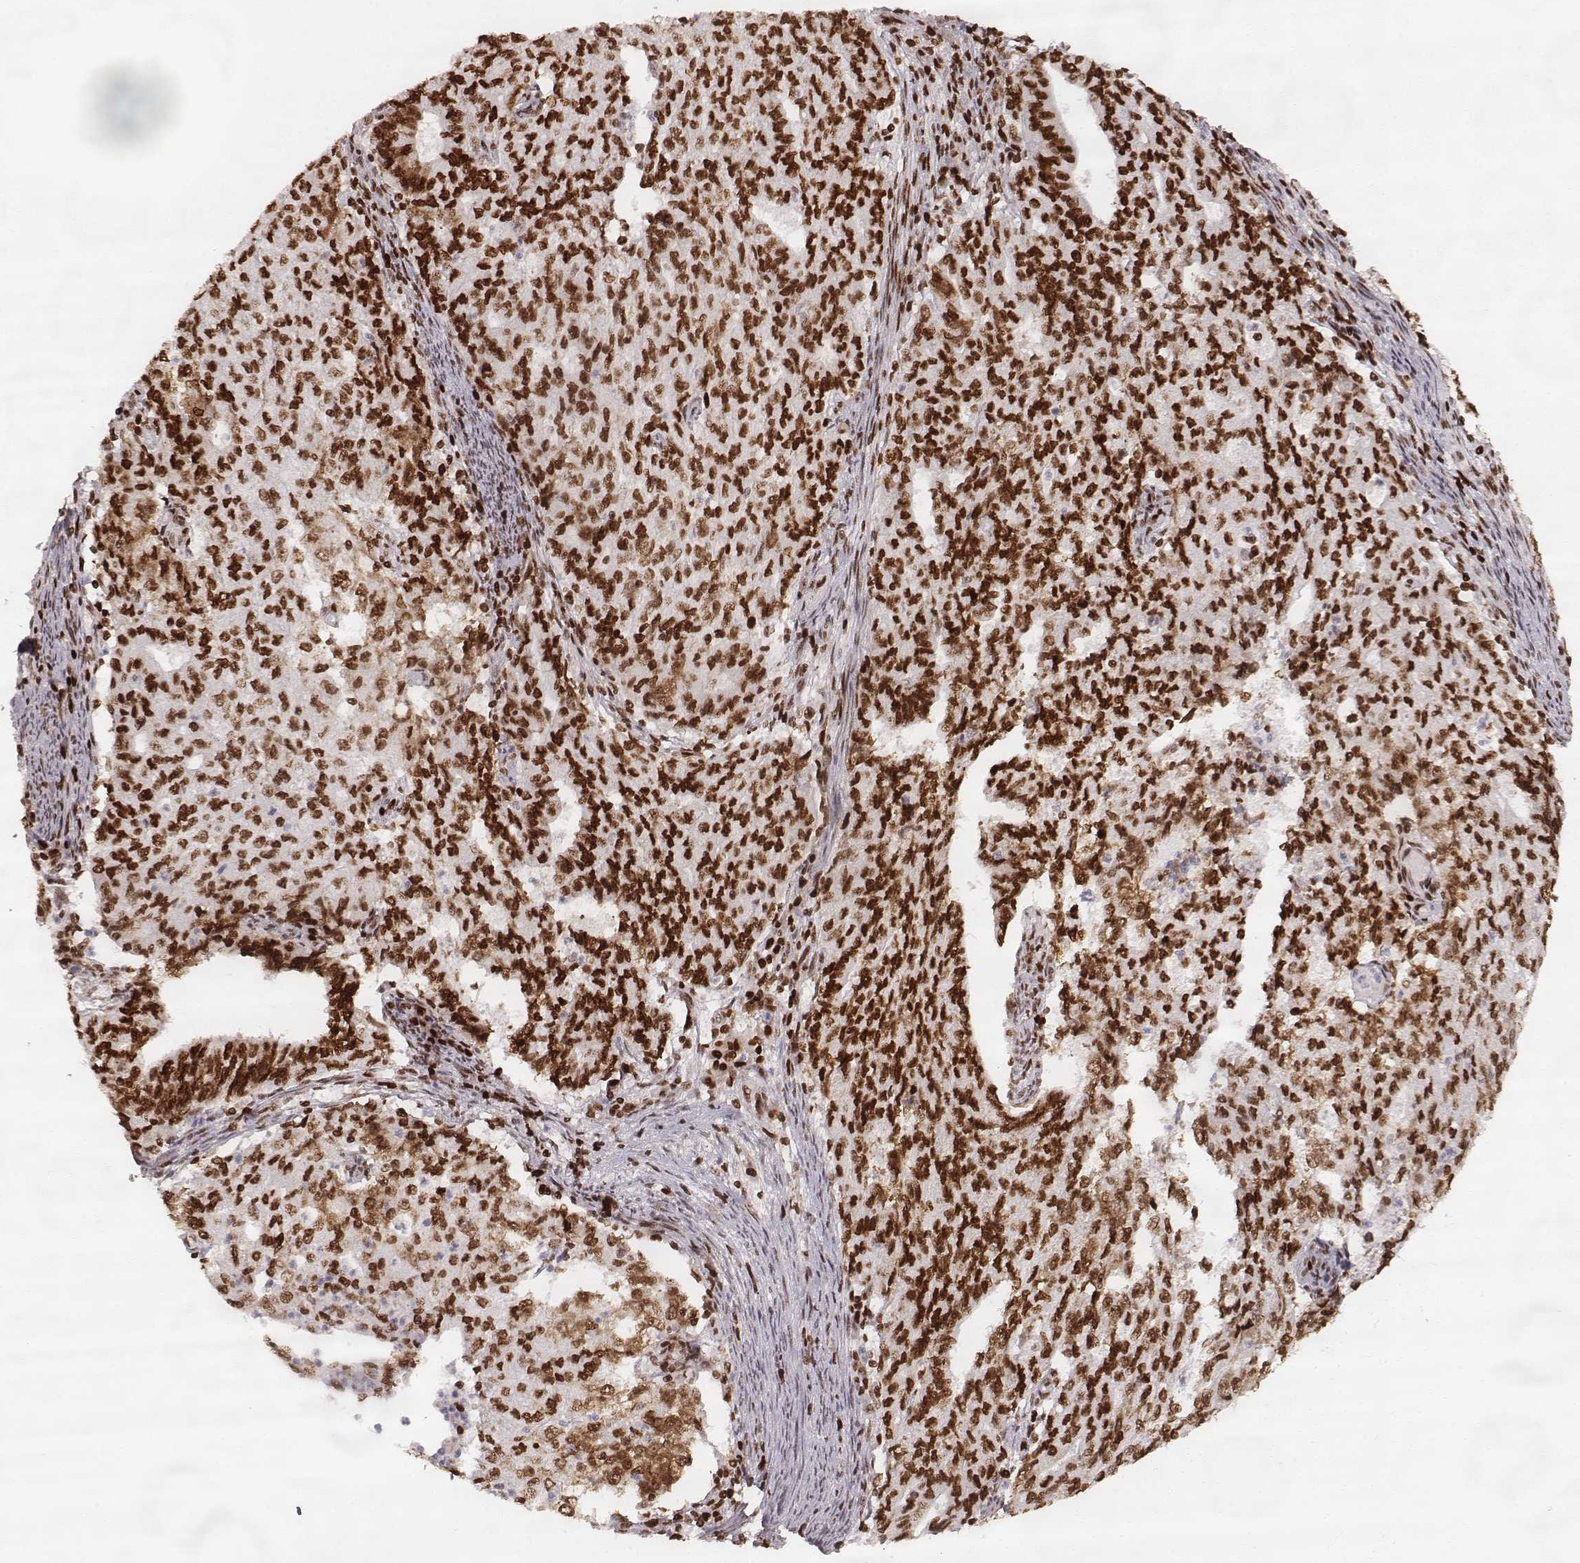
{"staining": {"intensity": "strong", "quantity": ">75%", "location": "nuclear"}, "tissue": "endometrial cancer", "cell_type": "Tumor cells", "image_type": "cancer", "snomed": [{"axis": "morphology", "description": "Adenocarcinoma, NOS"}, {"axis": "topography", "description": "Endometrium"}], "caption": "Strong nuclear positivity is identified in about >75% of tumor cells in endometrial adenocarcinoma.", "gene": "PARP1", "patient": {"sex": "female", "age": 82}}